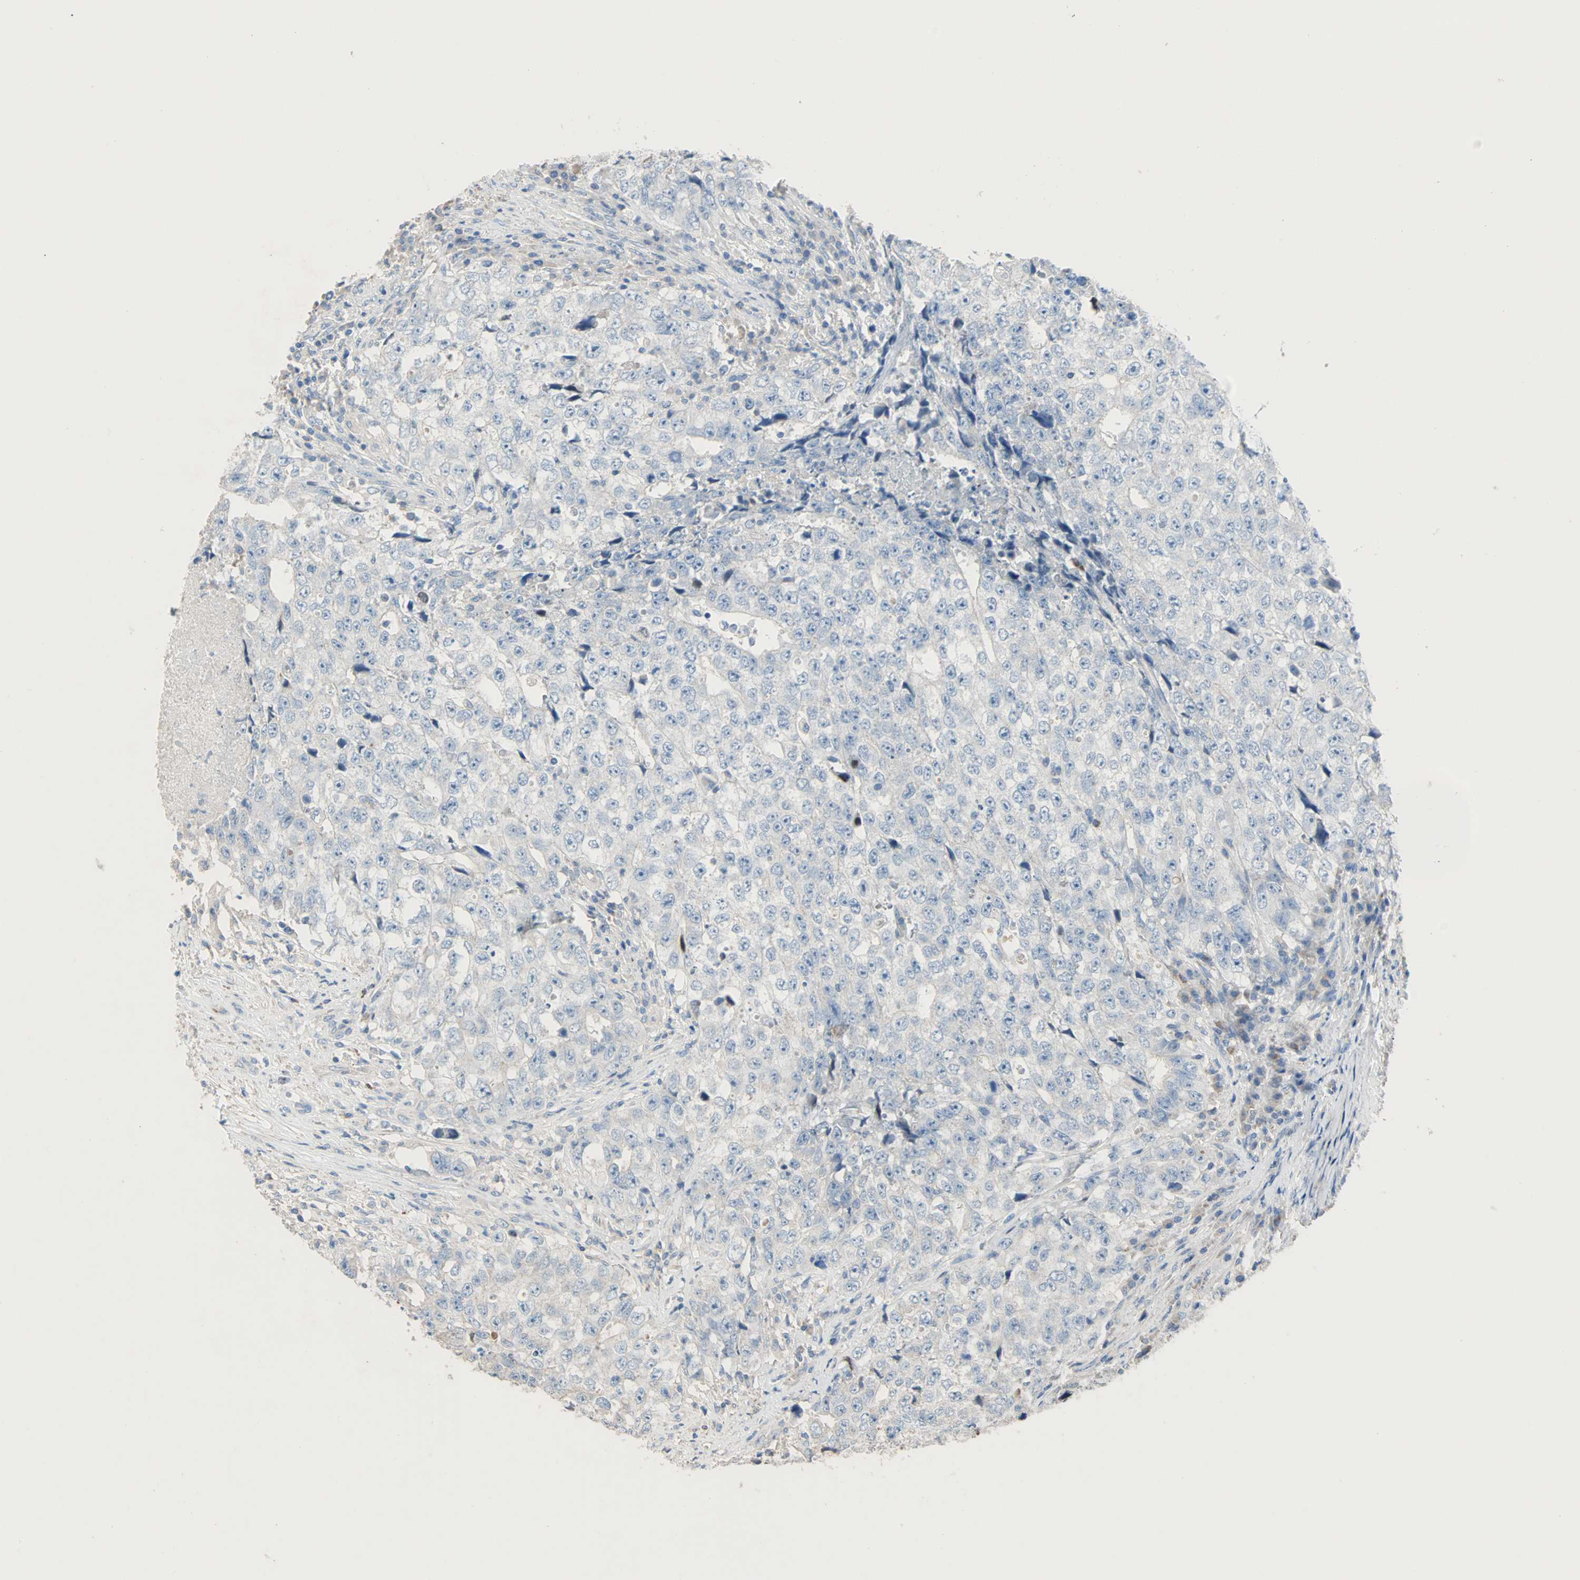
{"staining": {"intensity": "negative", "quantity": "none", "location": "none"}, "tissue": "testis cancer", "cell_type": "Tumor cells", "image_type": "cancer", "snomed": [{"axis": "morphology", "description": "Necrosis, NOS"}, {"axis": "morphology", "description": "Carcinoma, Embryonal, NOS"}, {"axis": "topography", "description": "Testis"}], "caption": "Immunohistochemistry of human embryonal carcinoma (testis) displays no positivity in tumor cells.", "gene": "ACVRL1", "patient": {"sex": "male", "age": 19}}